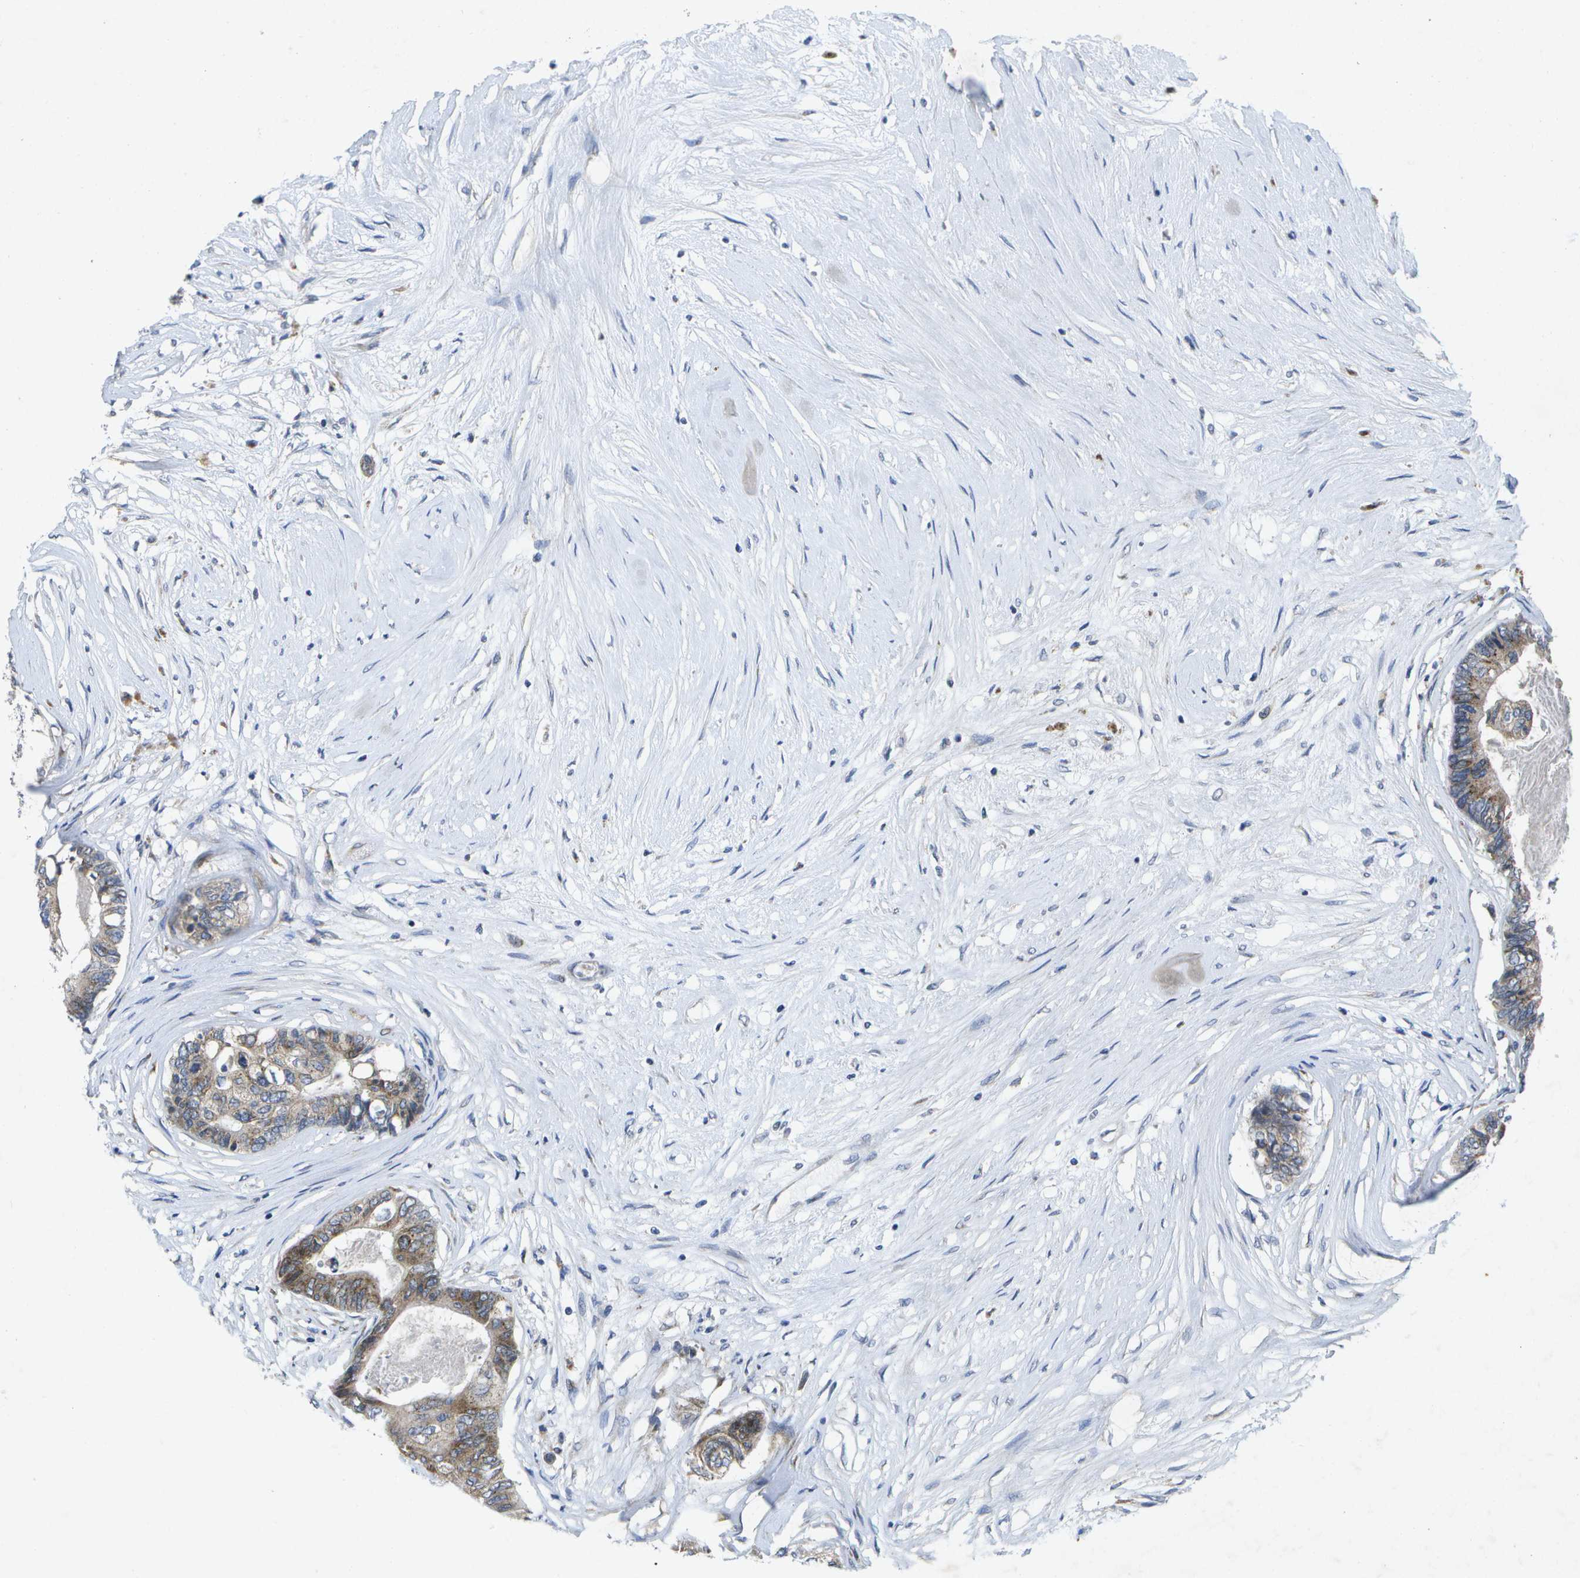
{"staining": {"intensity": "moderate", "quantity": "<25%", "location": "cytoplasmic/membranous"}, "tissue": "colorectal cancer", "cell_type": "Tumor cells", "image_type": "cancer", "snomed": [{"axis": "morphology", "description": "Adenocarcinoma, NOS"}, {"axis": "topography", "description": "Rectum"}], "caption": "Colorectal adenocarcinoma stained with a brown dye demonstrates moderate cytoplasmic/membranous positive expression in about <25% of tumor cells.", "gene": "KDELR1", "patient": {"sex": "male", "age": 63}}